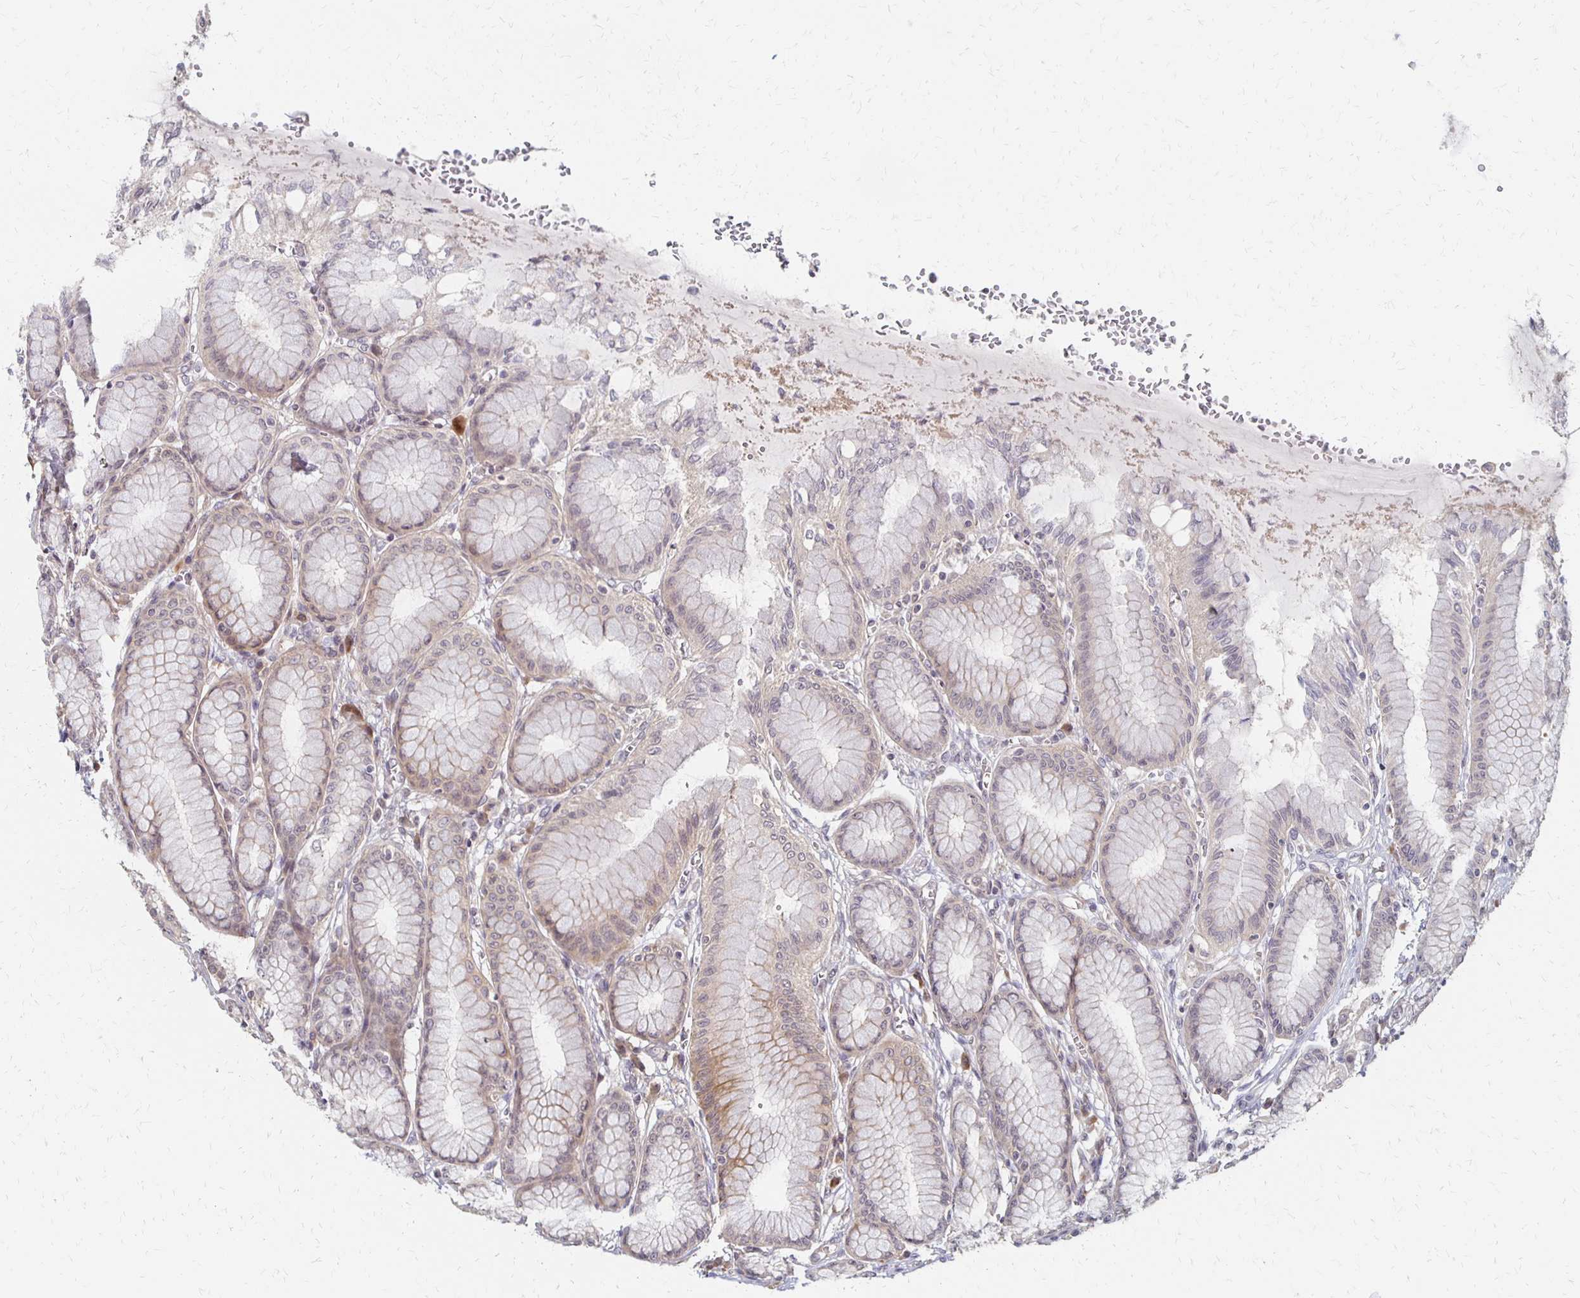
{"staining": {"intensity": "weak", "quantity": "25%-75%", "location": "cytoplasmic/membranous"}, "tissue": "stomach", "cell_type": "Glandular cells", "image_type": "normal", "snomed": [{"axis": "morphology", "description": "Normal tissue, NOS"}, {"axis": "topography", "description": "Stomach"}, {"axis": "topography", "description": "Stomach, lower"}], "caption": "Protein staining by immunohistochemistry displays weak cytoplasmic/membranous positivity in approximately 25%-75% of glandular cells in benign stomach.", "gene": "PRKCB", "patient": {"sex": "male", "age": 76}}